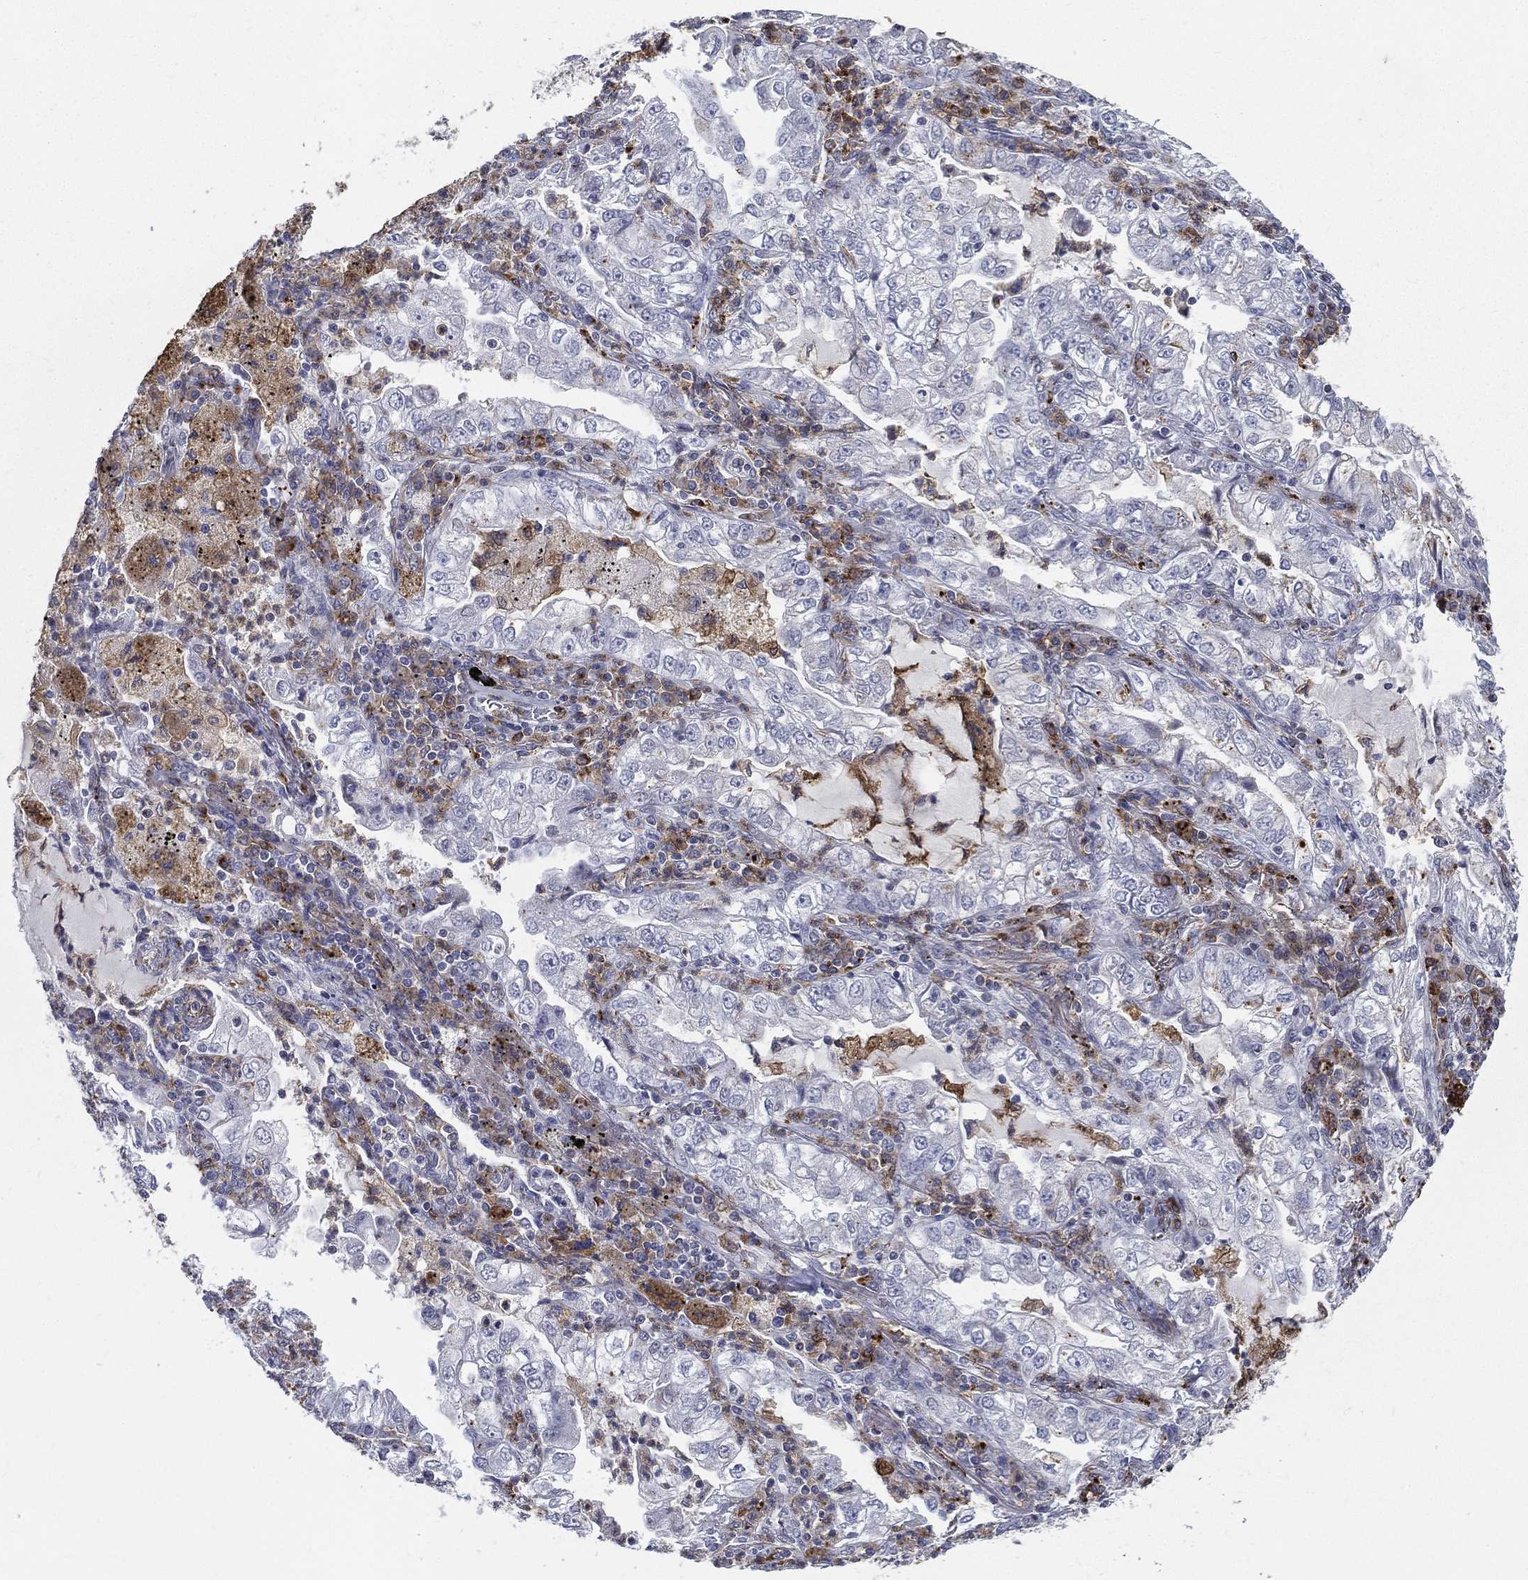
{"staining": {"intensity": "negative", "quantity": "none", "location": "none"}, "tissue": "lung cancer", "cell_type": "Tumor cells", "image_type": "cancer", "snomed": [{"axis": "morphology", "description": "Adenocarcinoma, NOS"}, {"axis": "topography", "description": "Lung"}], "caption": "This micrograph is of adenocarcinoma (lung) stained with immunohistochemistry to label a protein in brown with the nuclei are counter-stained blue. There is no staining in tumor cells.", "gene": "EVI2B", "patient": {"sex": "female", "age": 73}}